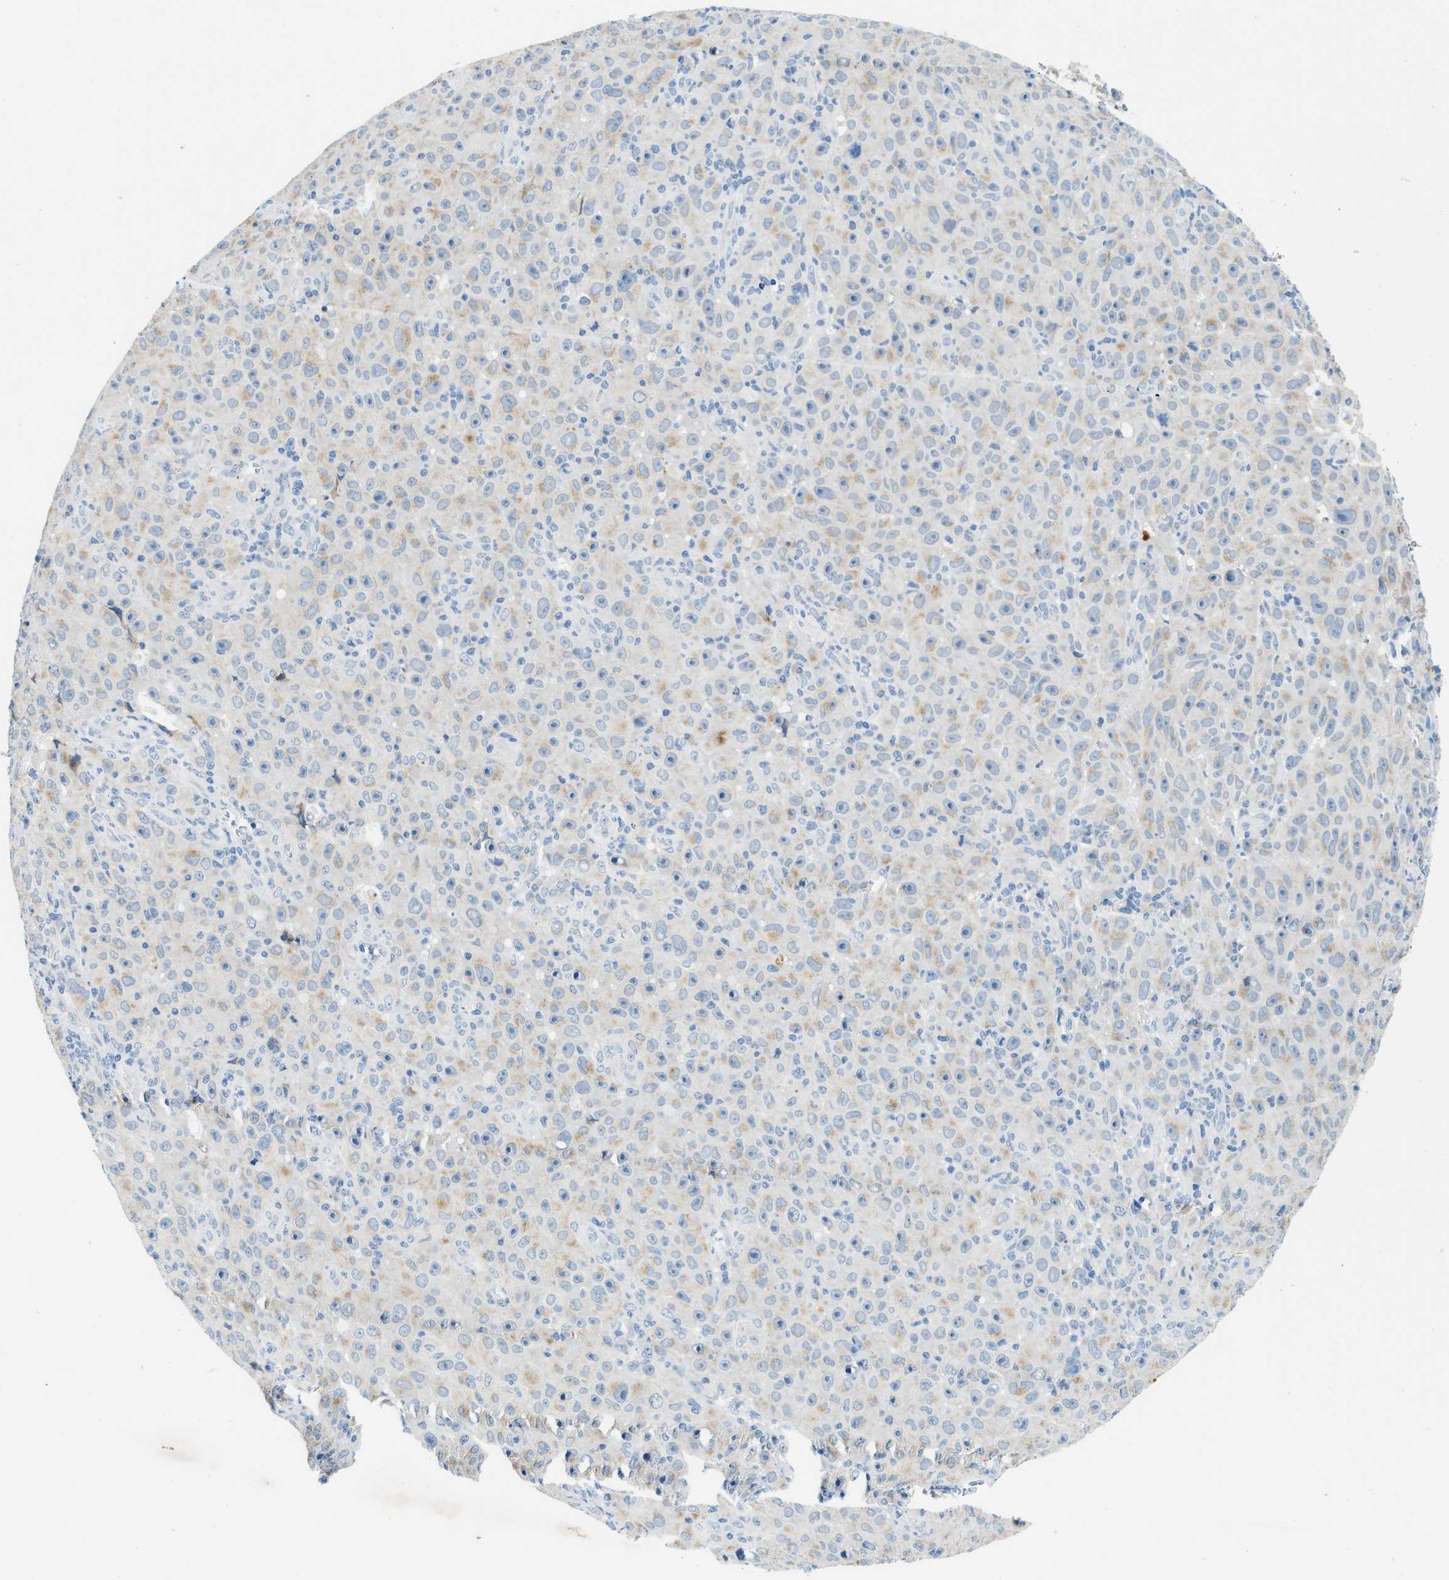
{"staining": {"intensity": "weak", "quantity": "<25%", "location": "cytoplasmic/membranous"}, "tissue": "melanoma", "cell_type": "Tumor cells", "image_type": "cancer", "snomed": [{"axis": "morphology", "description": "Malignant melanoma, NOS"}, {"axis": "topography", "description": "Skin"}], "caption": "Protein analysis of malignant melanoma reveals no significant positivity in tumor cells.", "gene": "TSPAN3", "patient": {"sex": "female", "age": 82}}